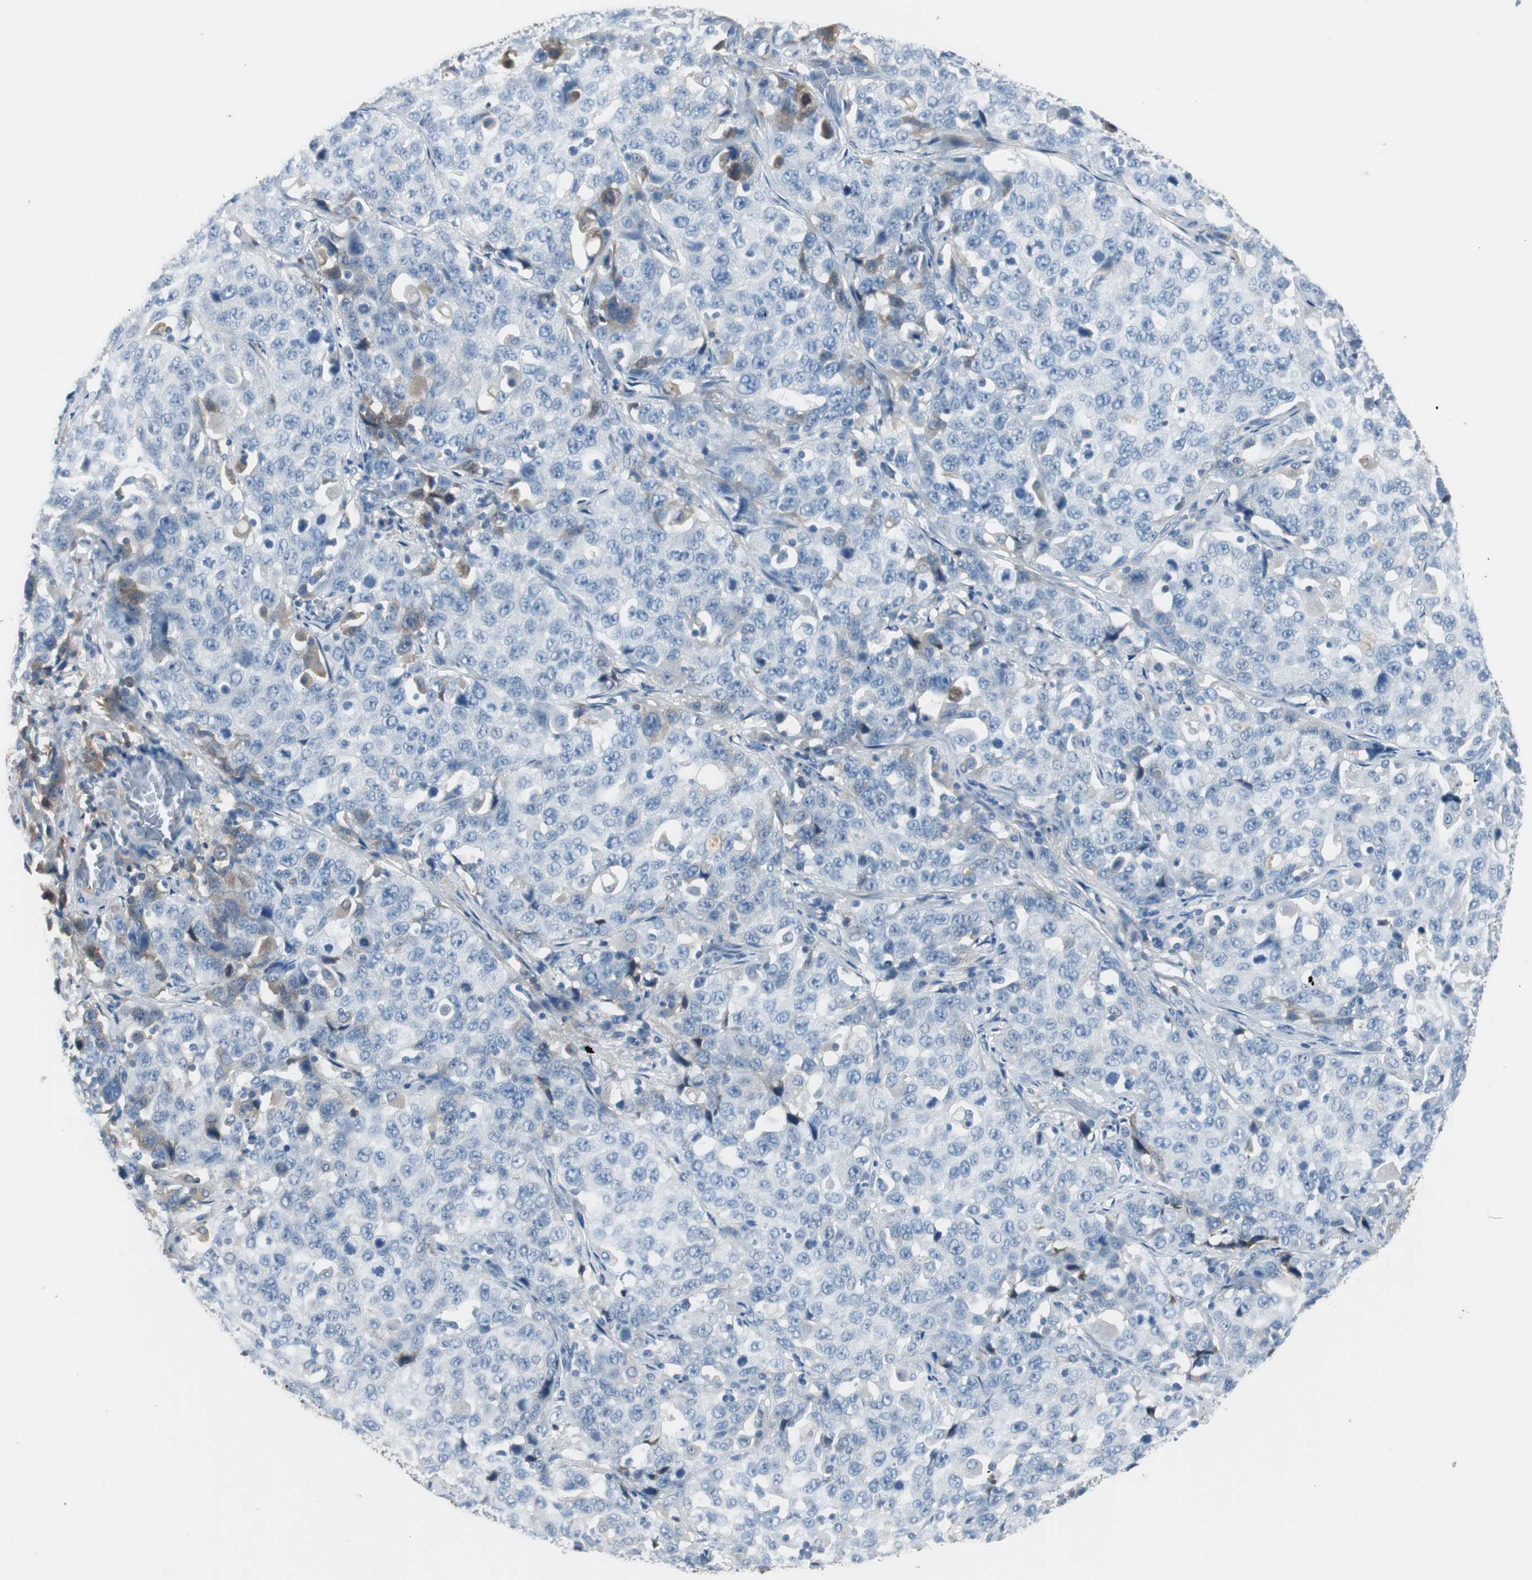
{"staining": {"intensity": "moderate", "quantity": "<25%", "location": "cytoplasmic/membranous"}, "tissue": "stomach cancer", "cell_type": "Tumor cells", "image_type": "cancer", "snomed": [{"axis": "morphology", "description": "Normal tissue, NOS"}, {"axis": "morphology", "description": "Adenocarcinoma, NOS"}, {"axis": "topography", "description": "Stomach"}], "caption": "Stomach cancer (adenocarcinoma) was stained to show a protein in brown. There is low levels of moderate cytoplasmic/membranous expression in about <25% of tumor cells.", "gene": "SERPINF1", "patient": {"sex": "male", "age": 48}}